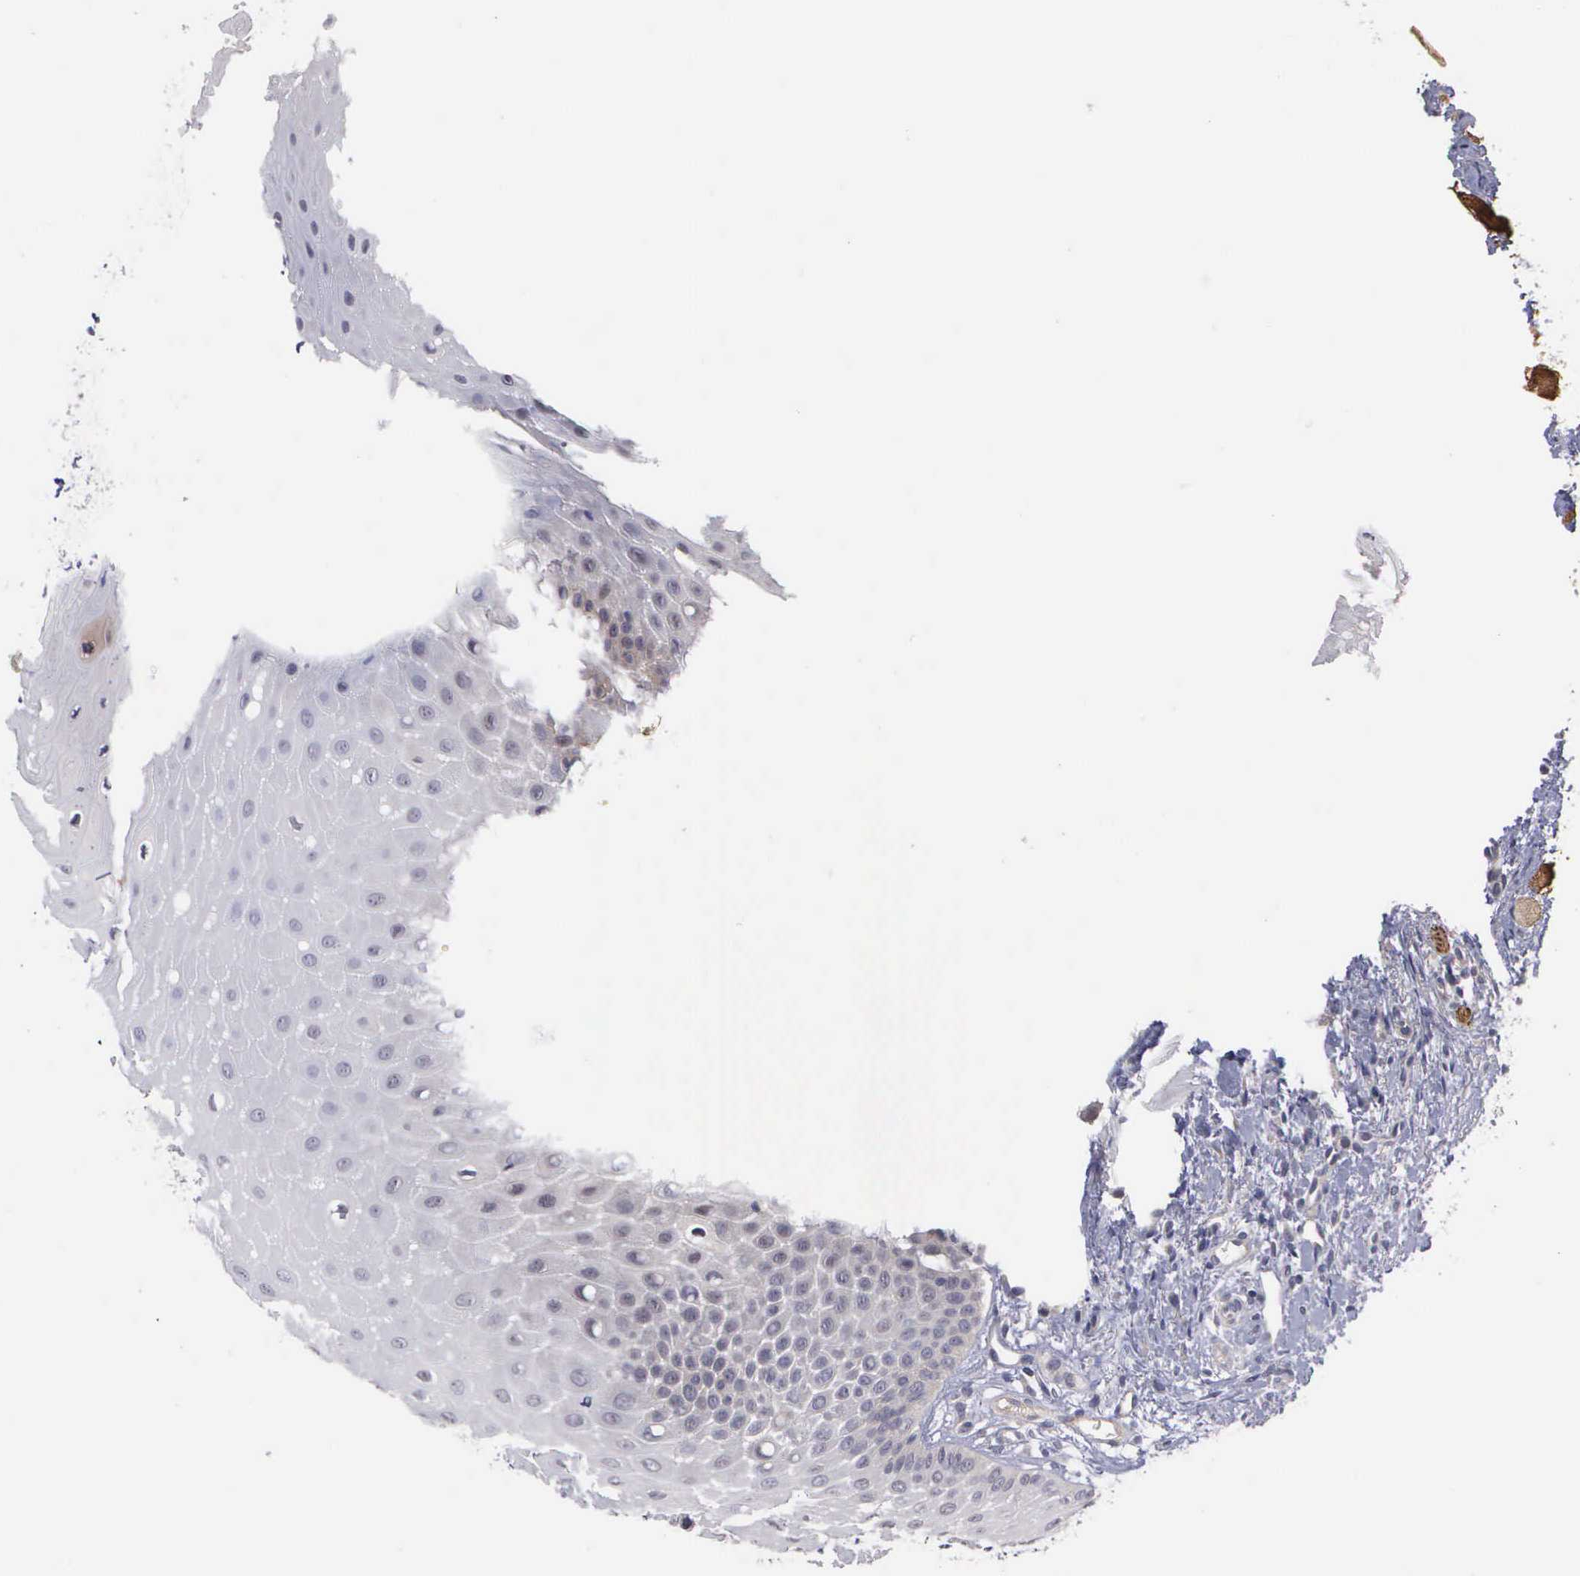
{"staining": {"intensity": "negative", "quantity": "none", "location": "none"}, "tissue": "oral mucosa", "cell_type": "Squamous epithelial cells", "image_type": "normal", "snomed": [{"axis": "morphology", "description": "Normal tissue, NOS"}, {"axis": "topography", "description": "Oral tissue"}], "caption": "IHC of benign oral mucosa reveals no staining in squamous epithelial cells.", "gene": "RTL10", "patient": {"sex": "female", "age": 47}}